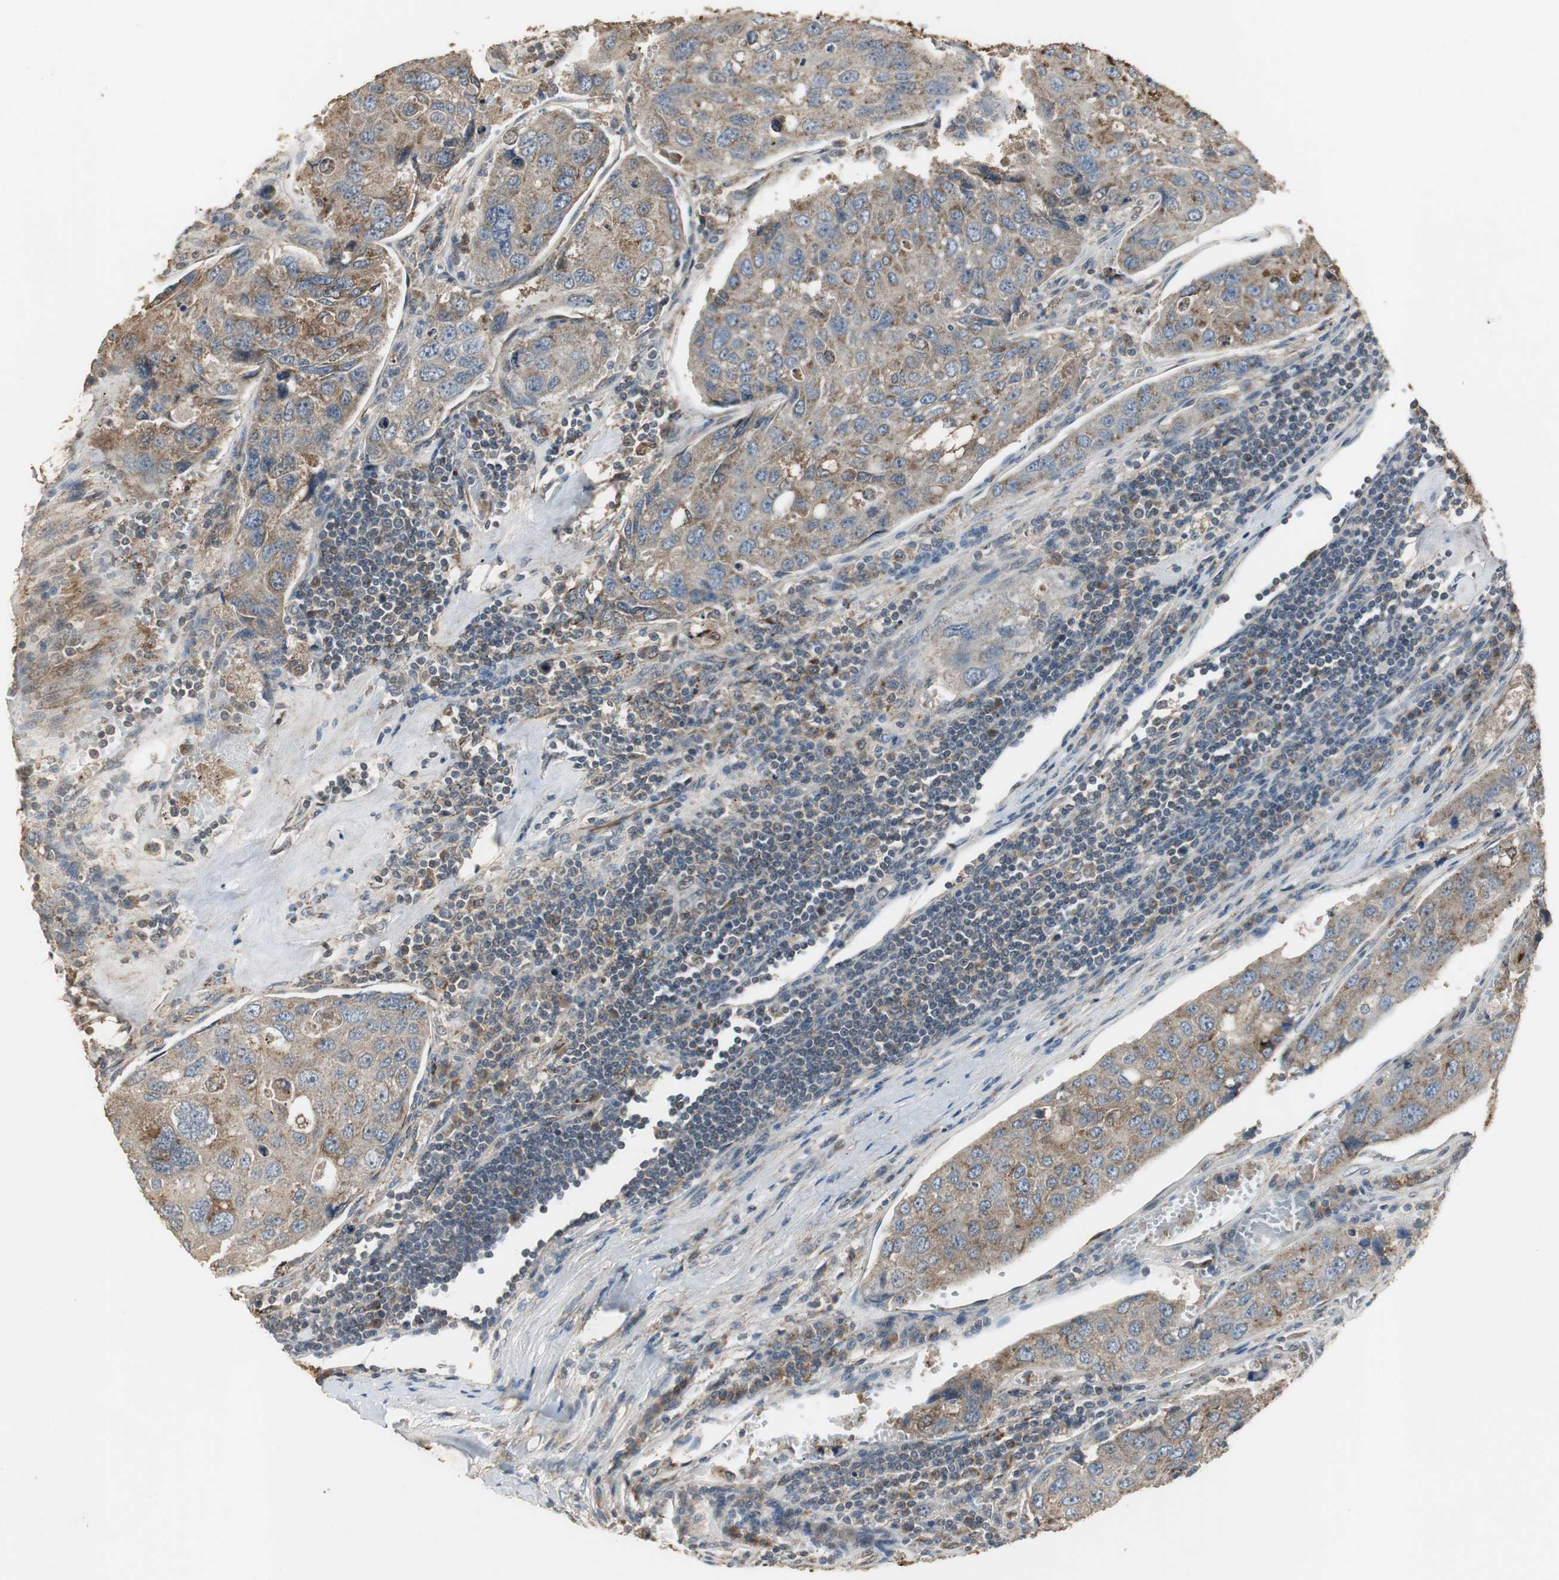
{"staining": {"intensity": "moderate", "quantity": "25%-75%", "location": "cytoplasmic/membranous"}, "tissue": "urothelial cancer", "cell_type": "Tumor cells", "image_type": "cancer", "snomed": [{"axis": "morphology", "description": "Urothelial carcinoma, High grade"}, {"axis": "topography", "description": "Lymph node"}, {"axis": "topography", "description": "Urinary bladder"}], "caption": "High-grade urothelial carcinoma stained for a protein demonstrates moderate cytoplasmic/membranous positivity in tumor cells.", "gene": "JTB", "patient": {"sex": "male", "age": 51}}